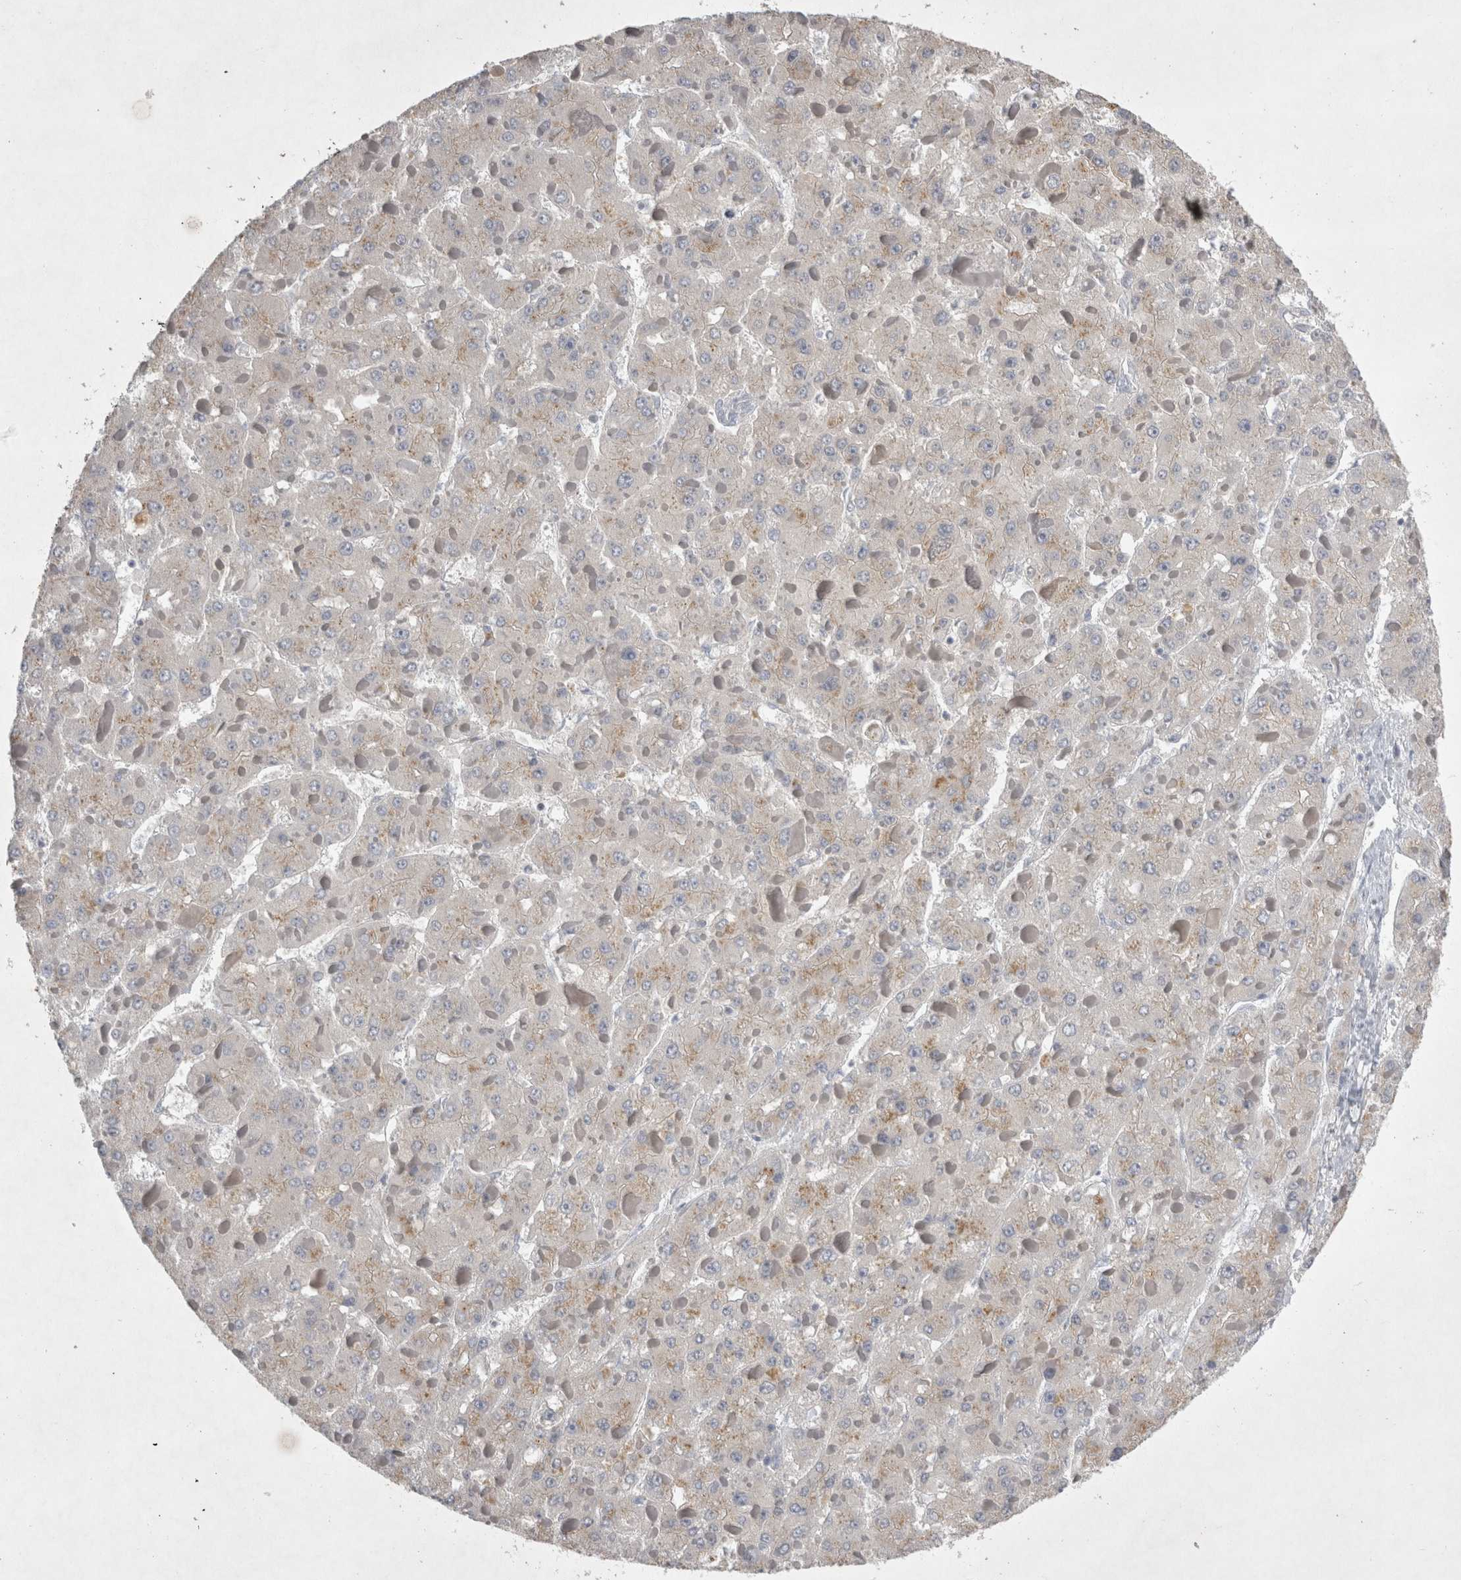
{"staining": {"intensity": "weak", "quantity": "<25%", "location": "cytoplasmic/membranous"}, "tissue": "liver cancer", "cell_type": "Tumor cells", "image_type": "cancer", "snomed": [{"axis": "morphology", "description": "Carcinoma, Hepatocellular, NOS"}, {"axis": "topography", "description": "Liver"}], "caption": "IHC image of liver cancer stained for a protein (brown), which exhibits no staining in tumor cells.", "gene": "STRADB", "patient": {"sex": "female", "age": 73}}